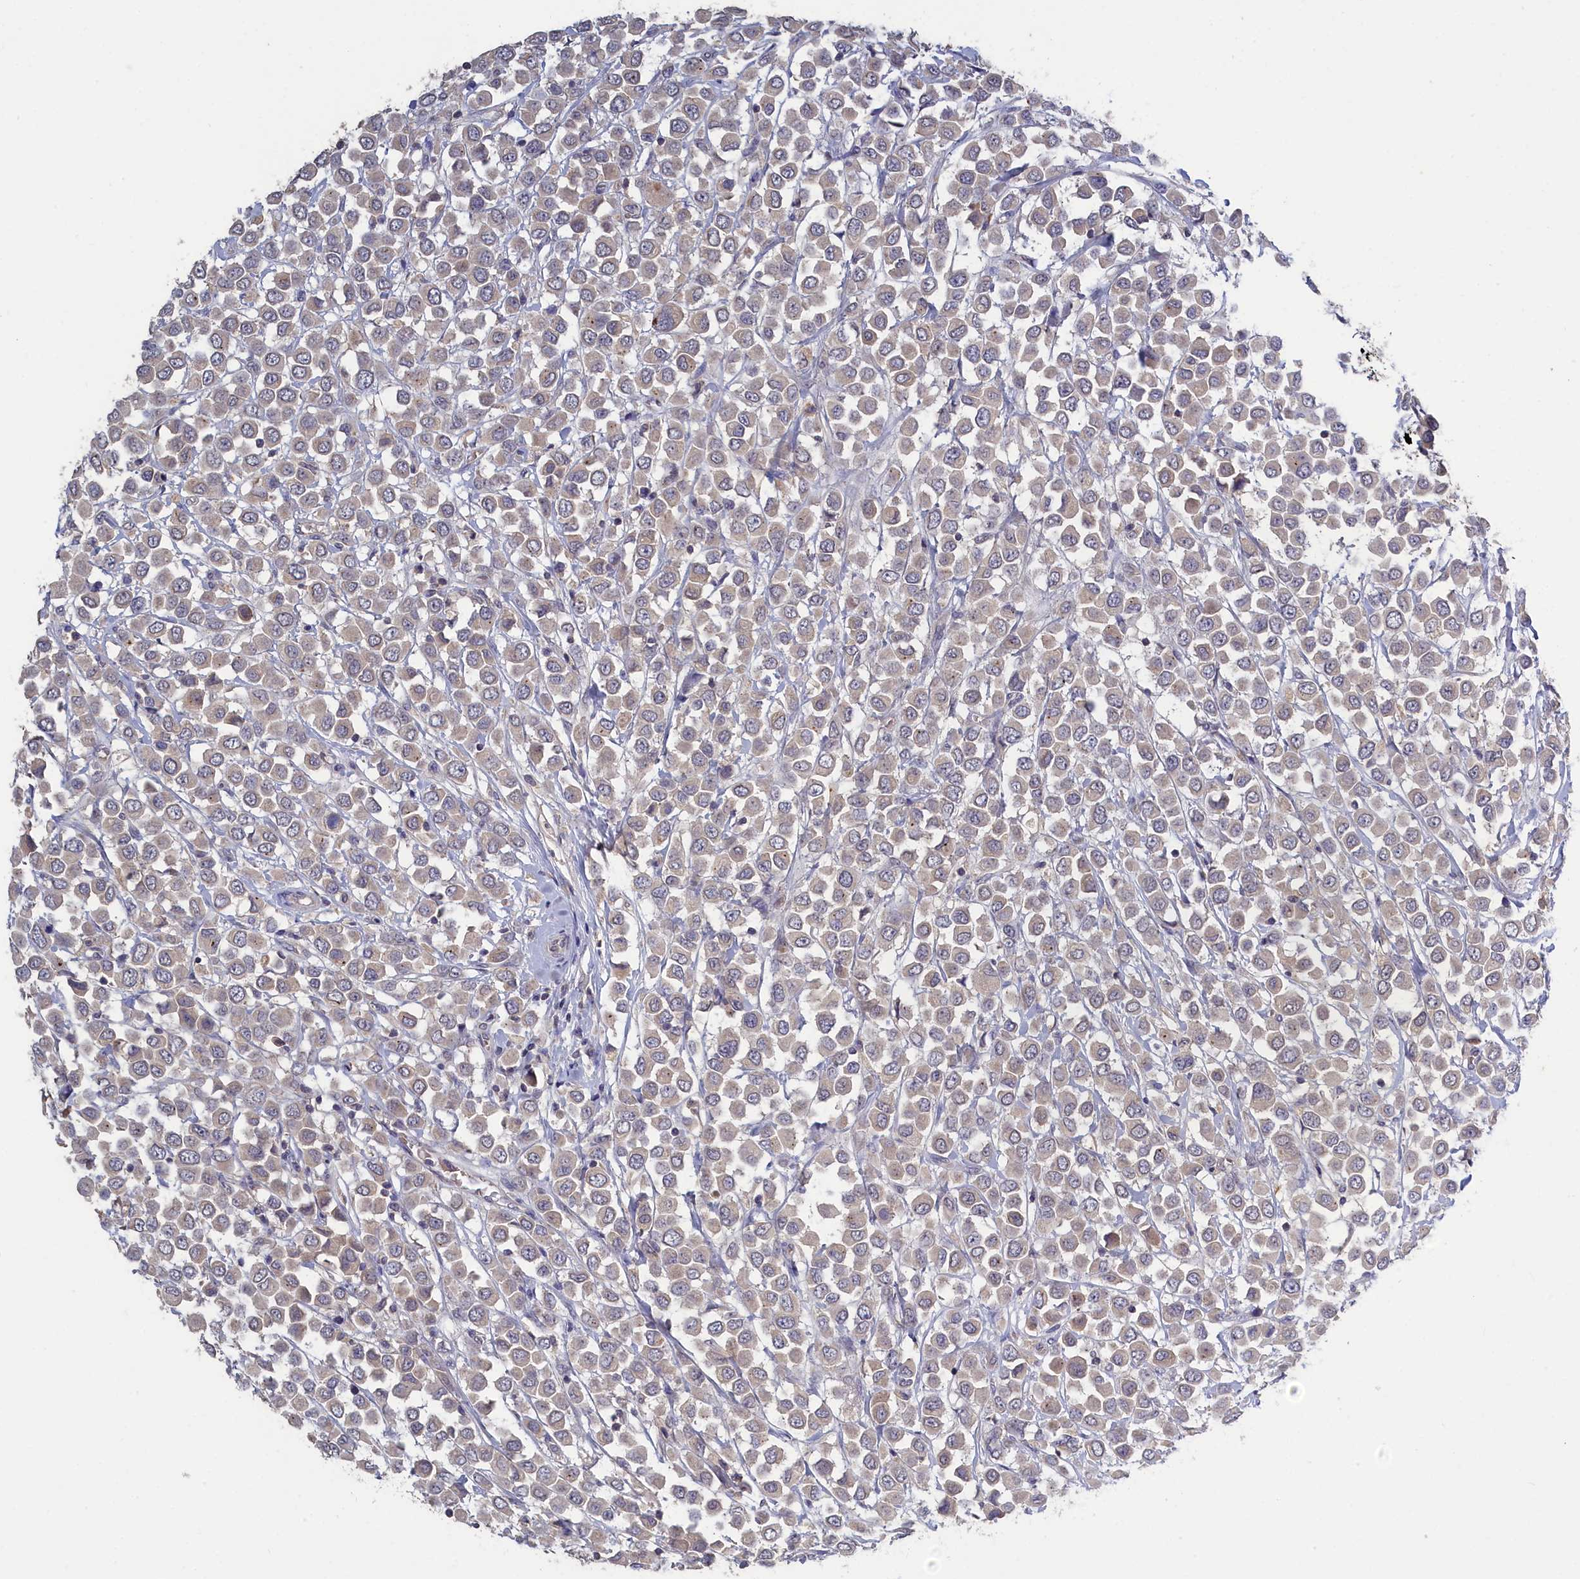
{"staining": {"intensity": "negative", "quantity": "none", "location": "none"}, "tissue": "breast cancer", "cell_type": "Tumor cells", "image_type": "cancer", "snomed": [{"axis": "morphology", "description": "Duct carcinoma"}, {"axis": "topography", "description": "Breast"}], "caption": "The image exhibits no staining of tumor cells in breast intraductal carcinoma.", "gene": "CELF5", "patient": {"sex": "female", "age": 61}}